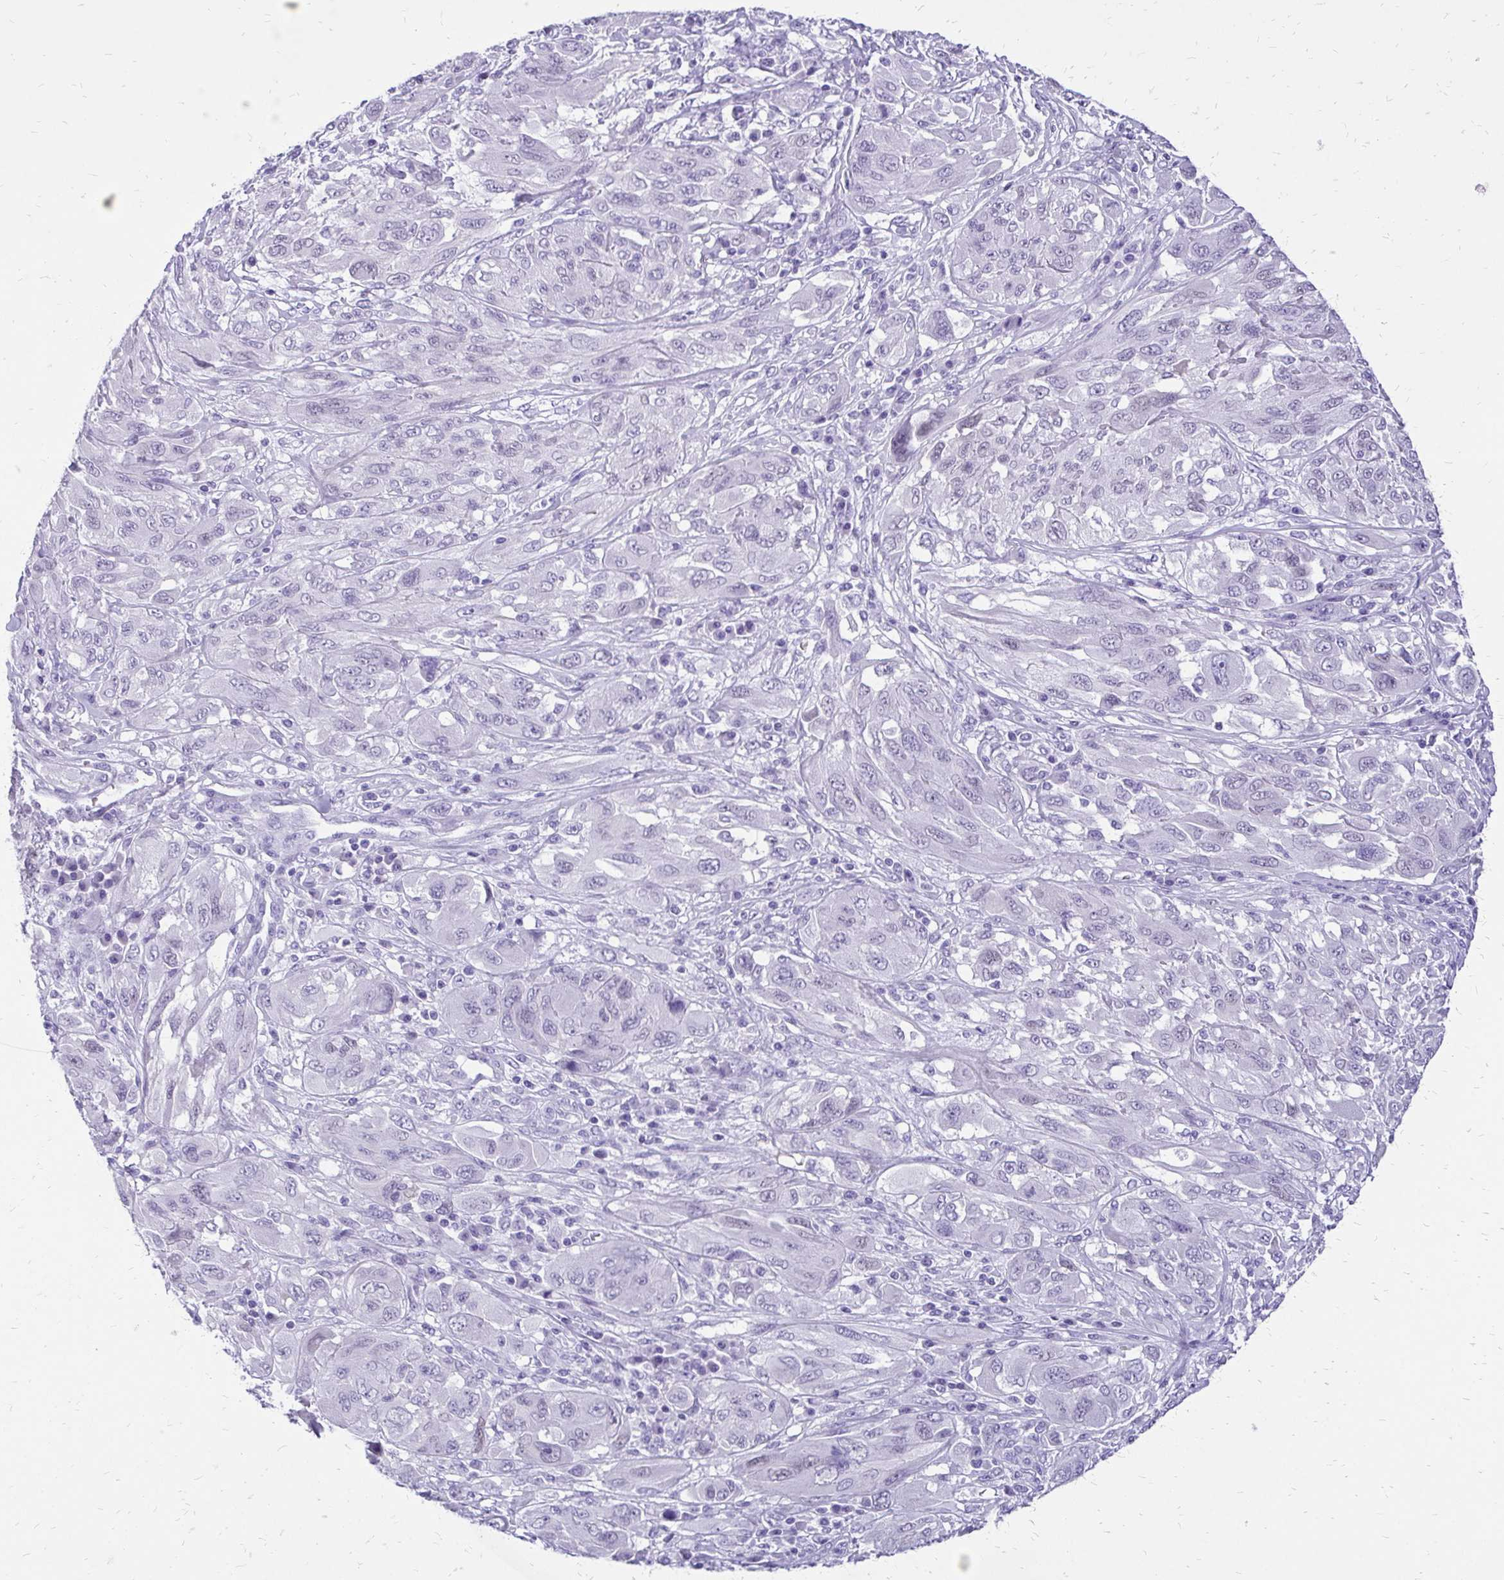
{"staining": {"intensity": "negative", "quantity": "none", "location": "none"}, "tissue": "melanoma", "cell_type": "Tumor cells", "image_type": "cancer", "snomed": [{"axis": "morphology", "description": "Malignant melanoma, NOS"}, {"axis": "topography", "description": "Skin"}], "caption": "Immunohistochemical staining of malignant melanoma exhibits no significant staining in tumor cells.", "gene": "SLC32A1", "patient": {"sex": "female", "age": 91}}